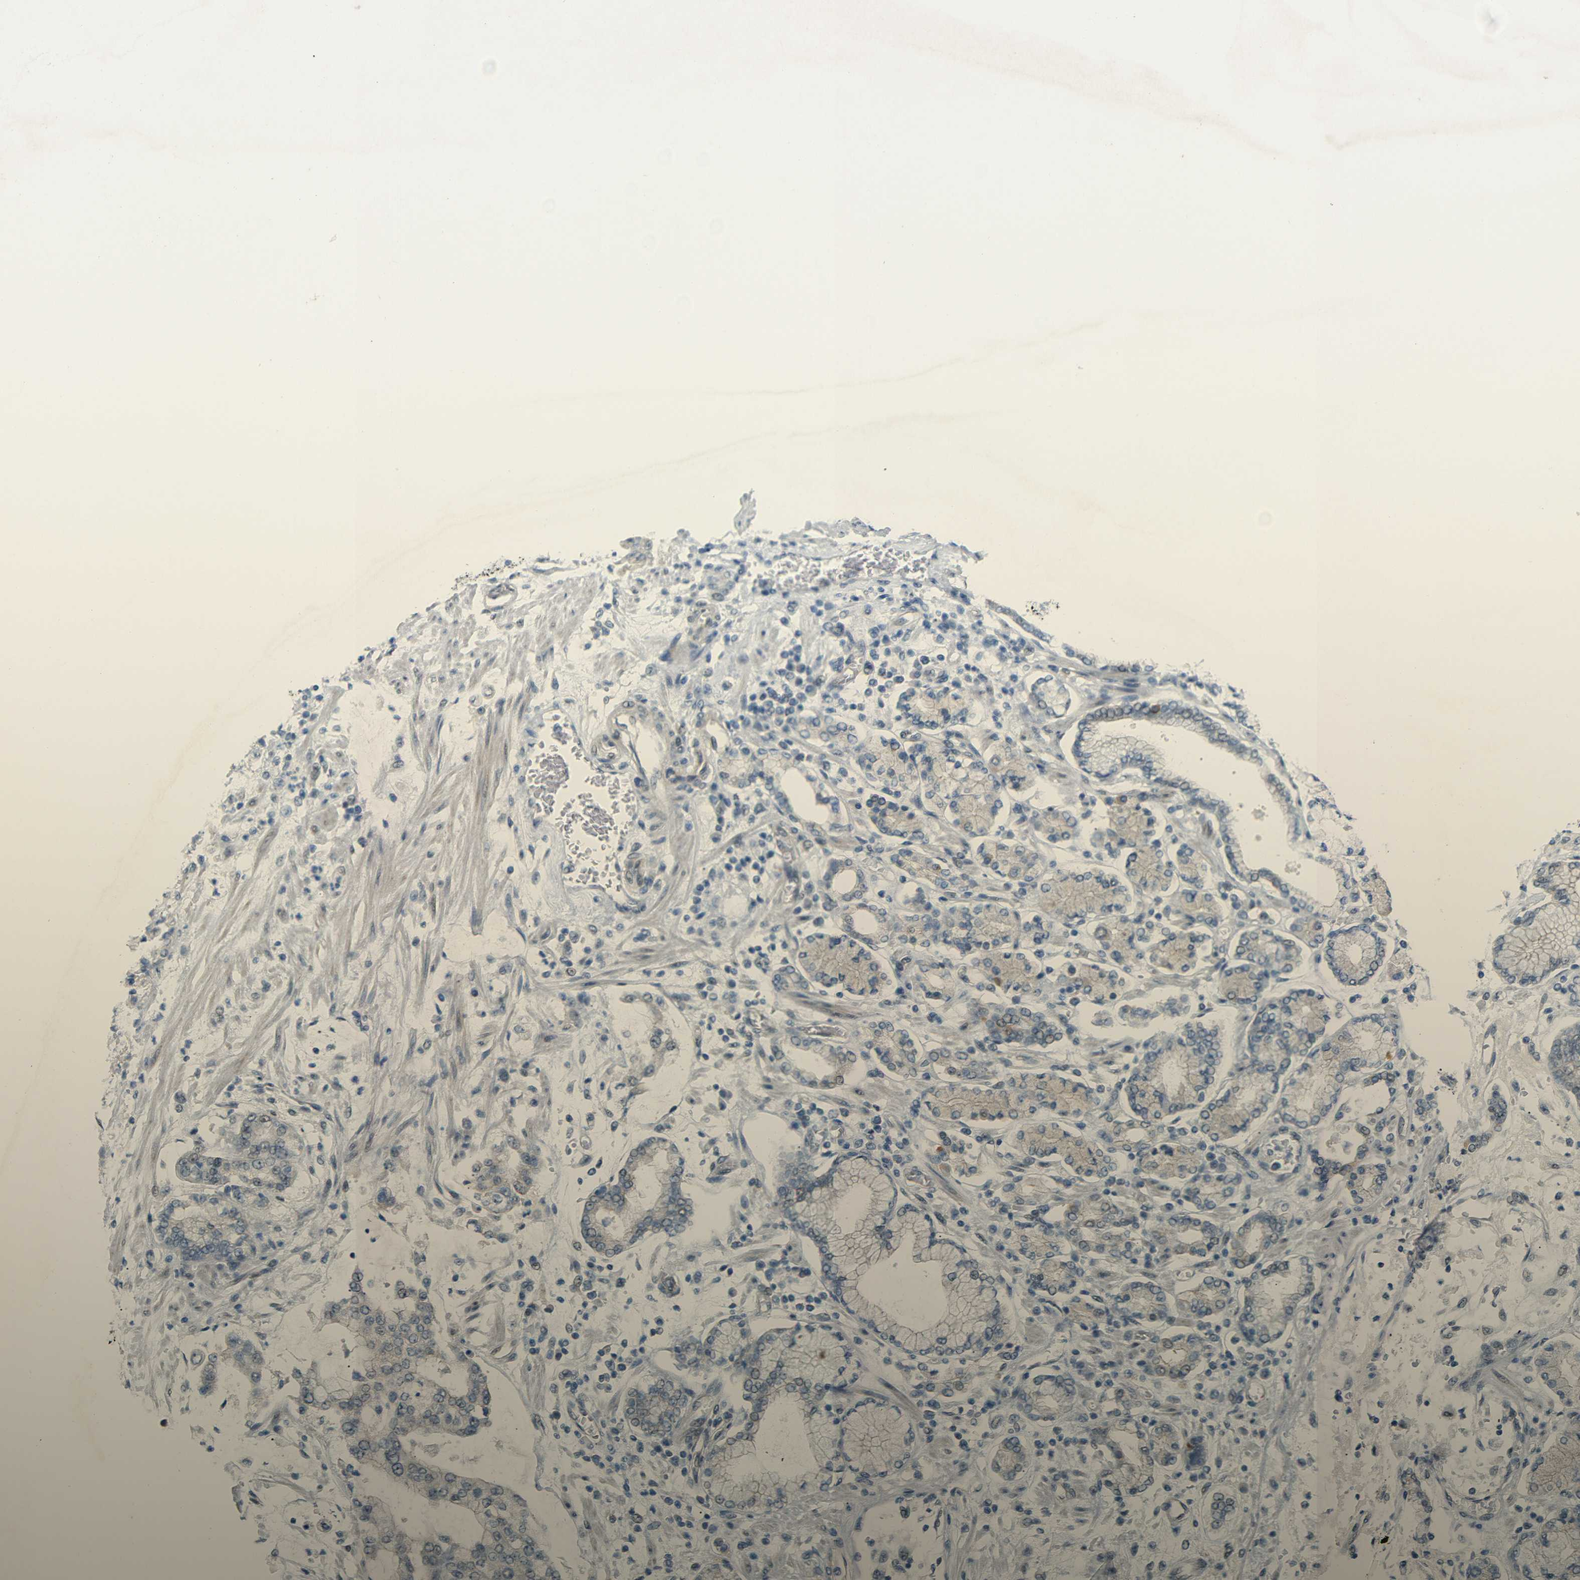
{"staining": {"intensity": "negative", "quantity": "none", "location": "none"}, "tissue": "stomach cancer", "cell_type": "Tumor cells", "image_type": "cancer", "snomed": [{"axis": "morphology", "description": "Adenocarcinoma, NOS"}, {"axis": "topography", "description": "Stomach"}], "caption": "Stomach cancer was stained to show a protein in brown. There is no significant staining in tumor cells.", "gene": "GPR158", "patient": {"sex": "male", "age": 76}}